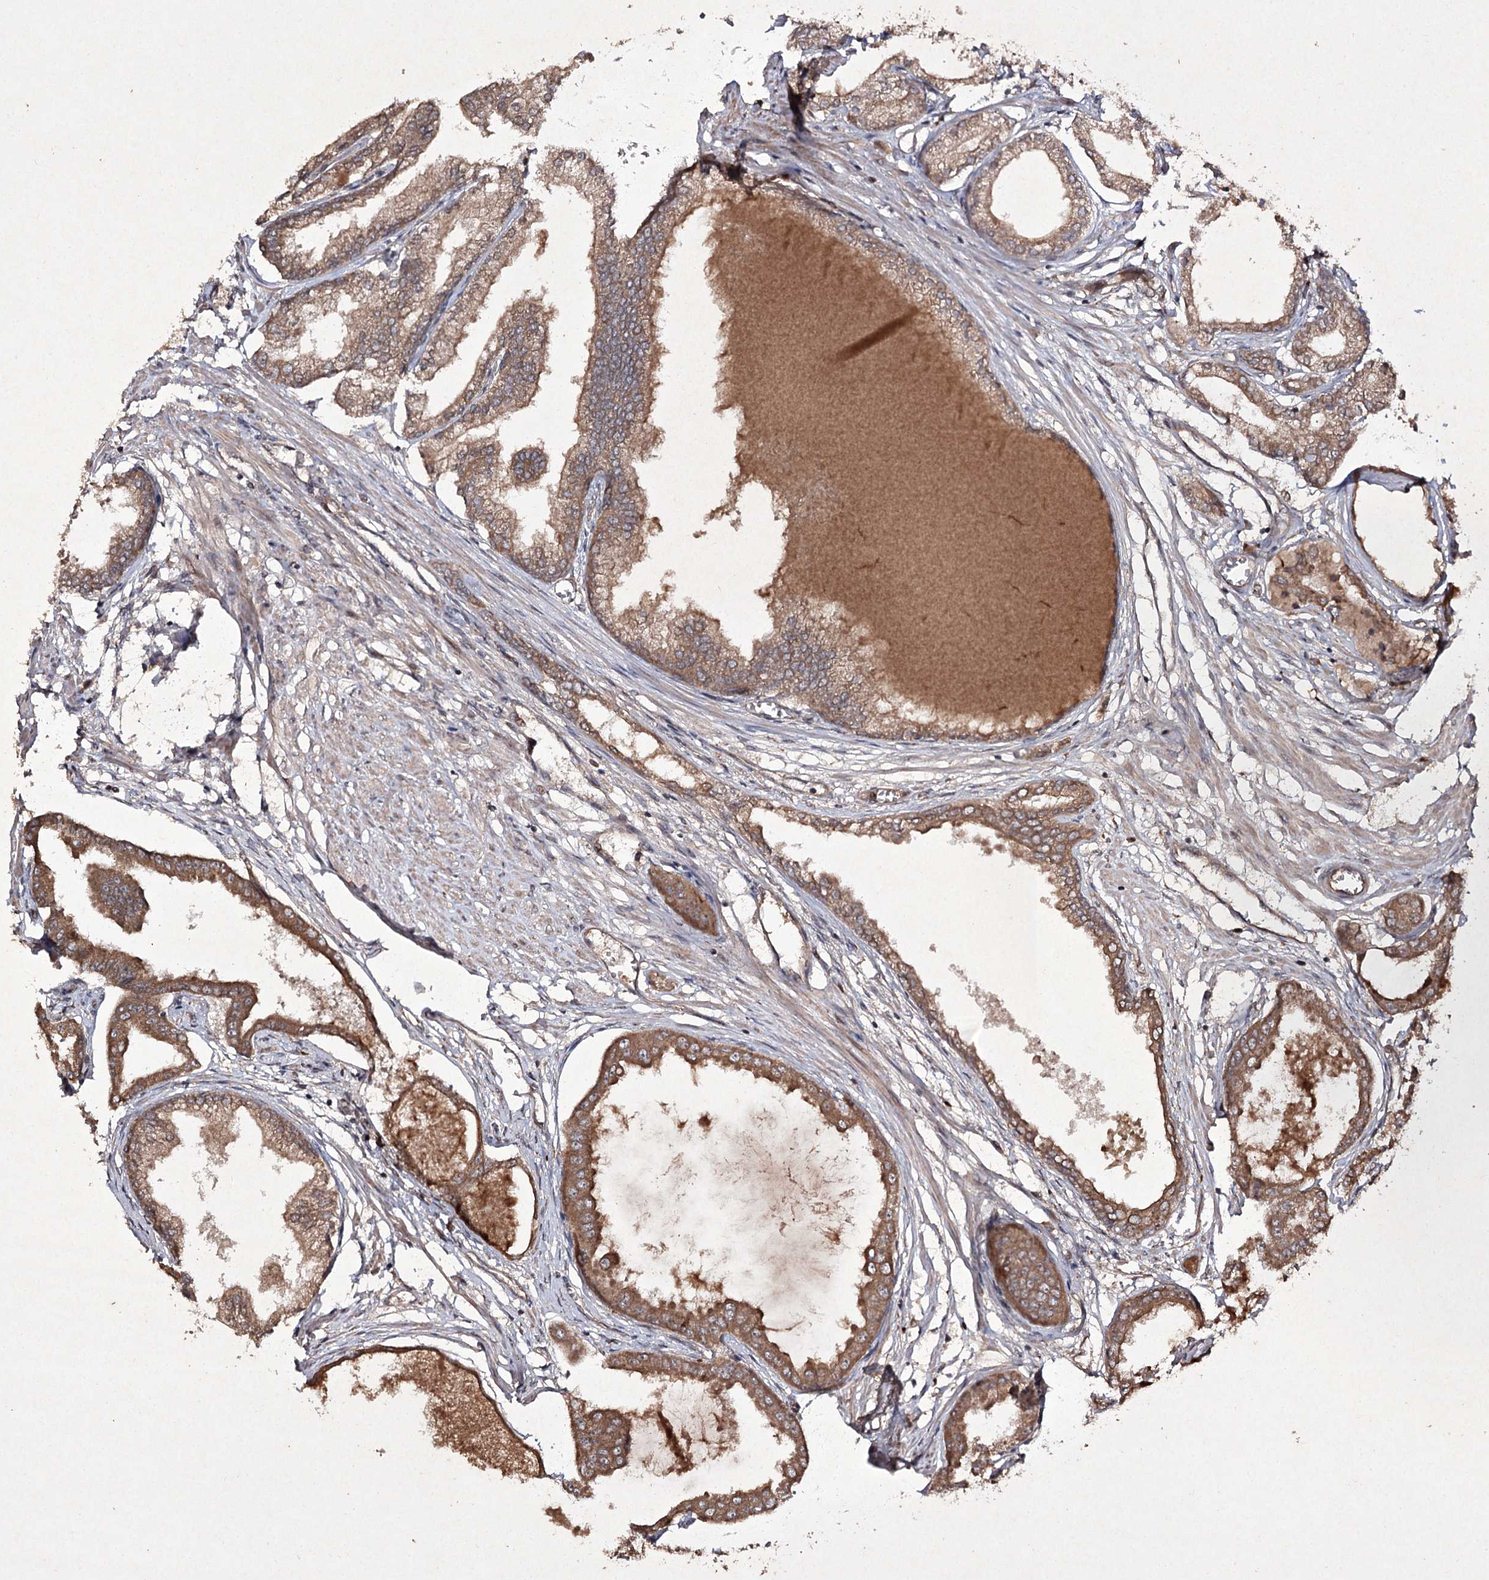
{"staining": {"intensity": "moderate", "quantity": ">75%", "location": "cytoplasmic/membranous"}, "tissue": "prostate cancer", "cell_type": "Tumor cells", "image_type": "cancer", "snomed": [{"axis": "morphology", "description": "Adenocarcinoma, Low grade"}, {"axis": "topography", "description": "Prostate"}], "caption": "Prostate cancer (low-grade adenocarcinoma) stained for a protein (brown) shows moderate cytoplasmic/membranous positive staining in about >75% of tumor cells.", "gene": "FANCL", "patient": {"sex": "male", "age": 63}}